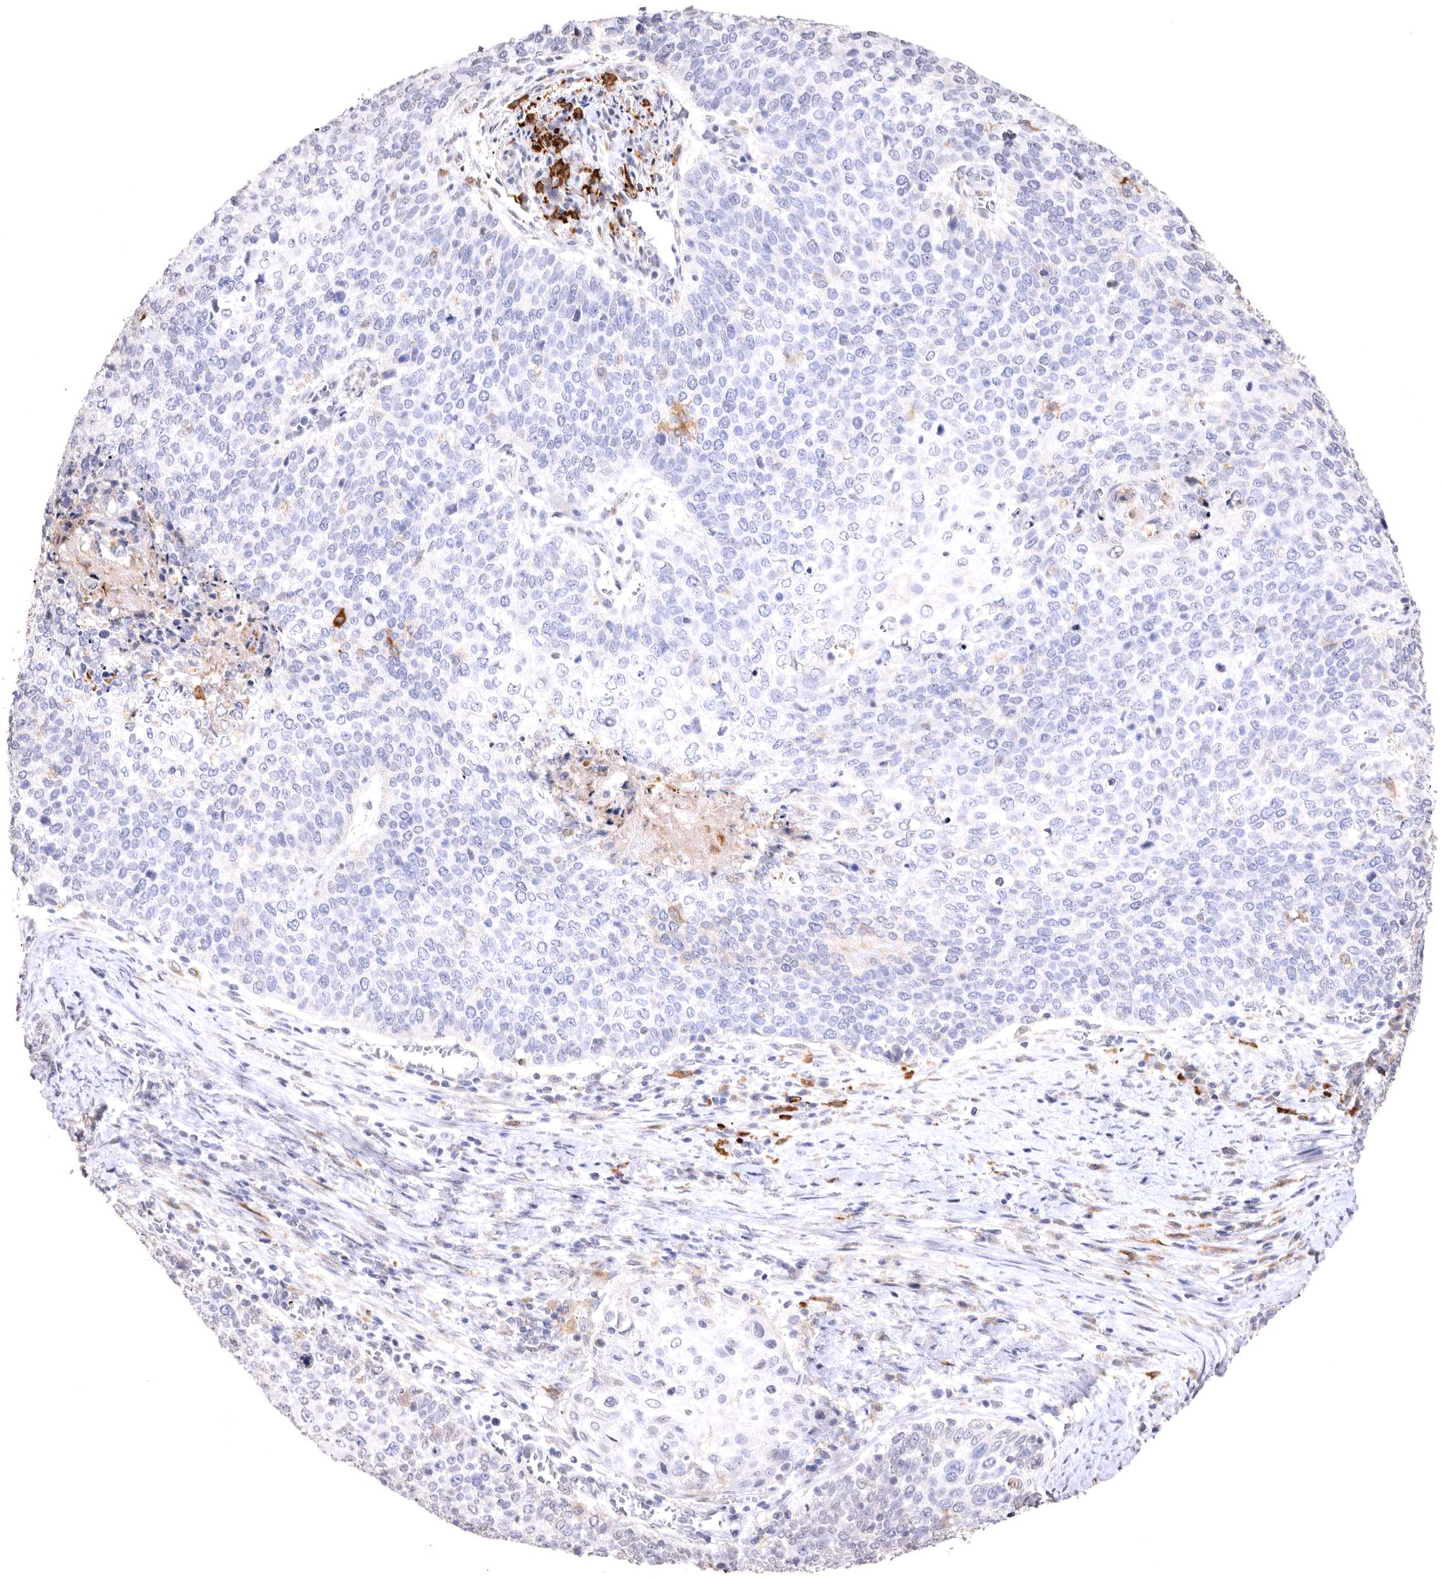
{"staining": {"intensity": "negative", "quantity": "none", "location": "none"}, "tissue": "cervical cancer", "cell_type": "Tumor cells", "image_type": "cancer", "snomed": [{"axis": "morphology", "description": "Squamous cell carcinoma, NOS"}, {"axis": "topography", "description": "Cervix"}], "caption": "Tumor cells are negative for brown protein staining in cervical cancer (squamous cell carcinoma).", "gene": "VPS45", "patient": {"sex": "female", "age": 39}}